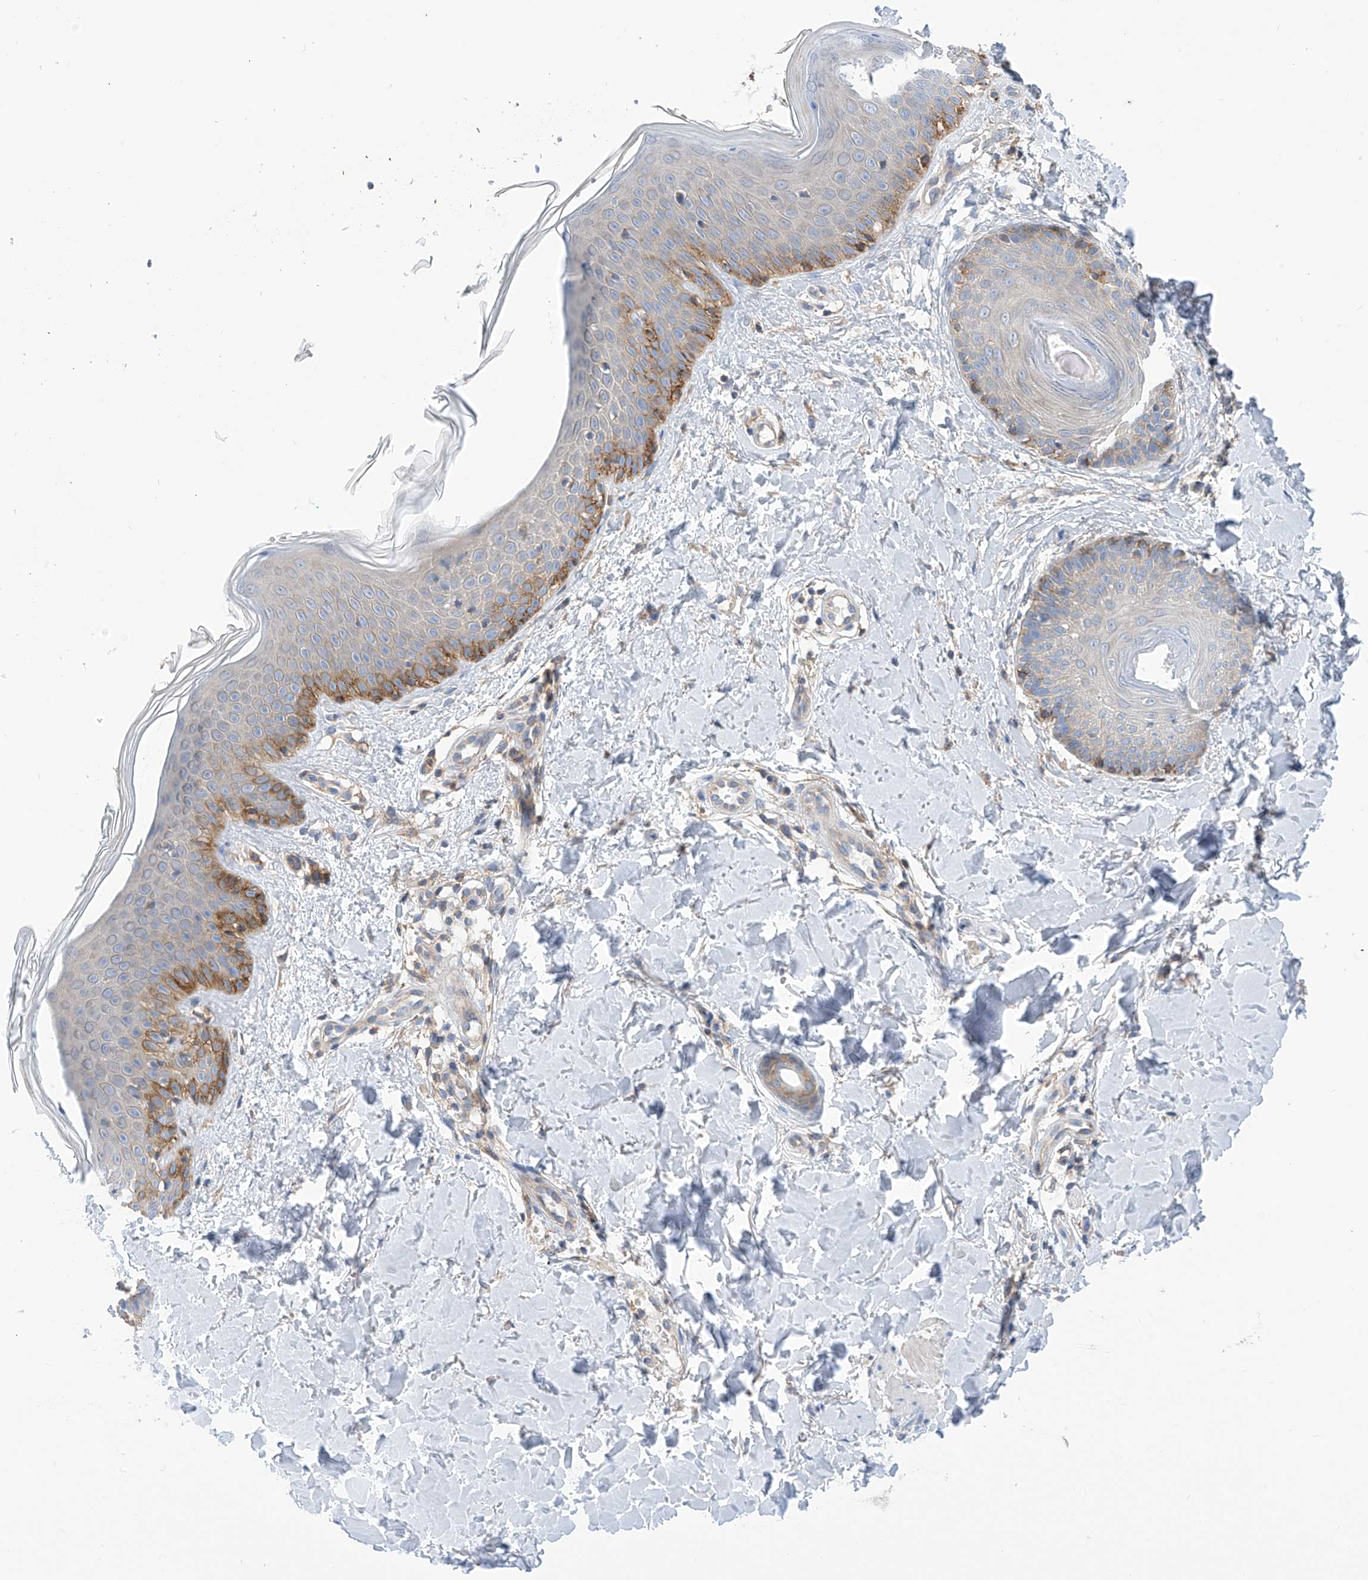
{"staining": {"intensity": "negative", "quantity": "none", "location": "none"}, "tissue": "skin", "cell_type": "Fibroblasts", "image_type": "normal", "snomed": [{"axis": "morphology", "description": "Normal tissue, NOS"}, {"axis": "topography", "description": "Skin"}], "caption": "DAB immunohistochemical staining of unremarkable human skin shows no significant expression in fibroblasts.", "gene": "P2RX7", "patient": {"sex": "male", "age": 37}}